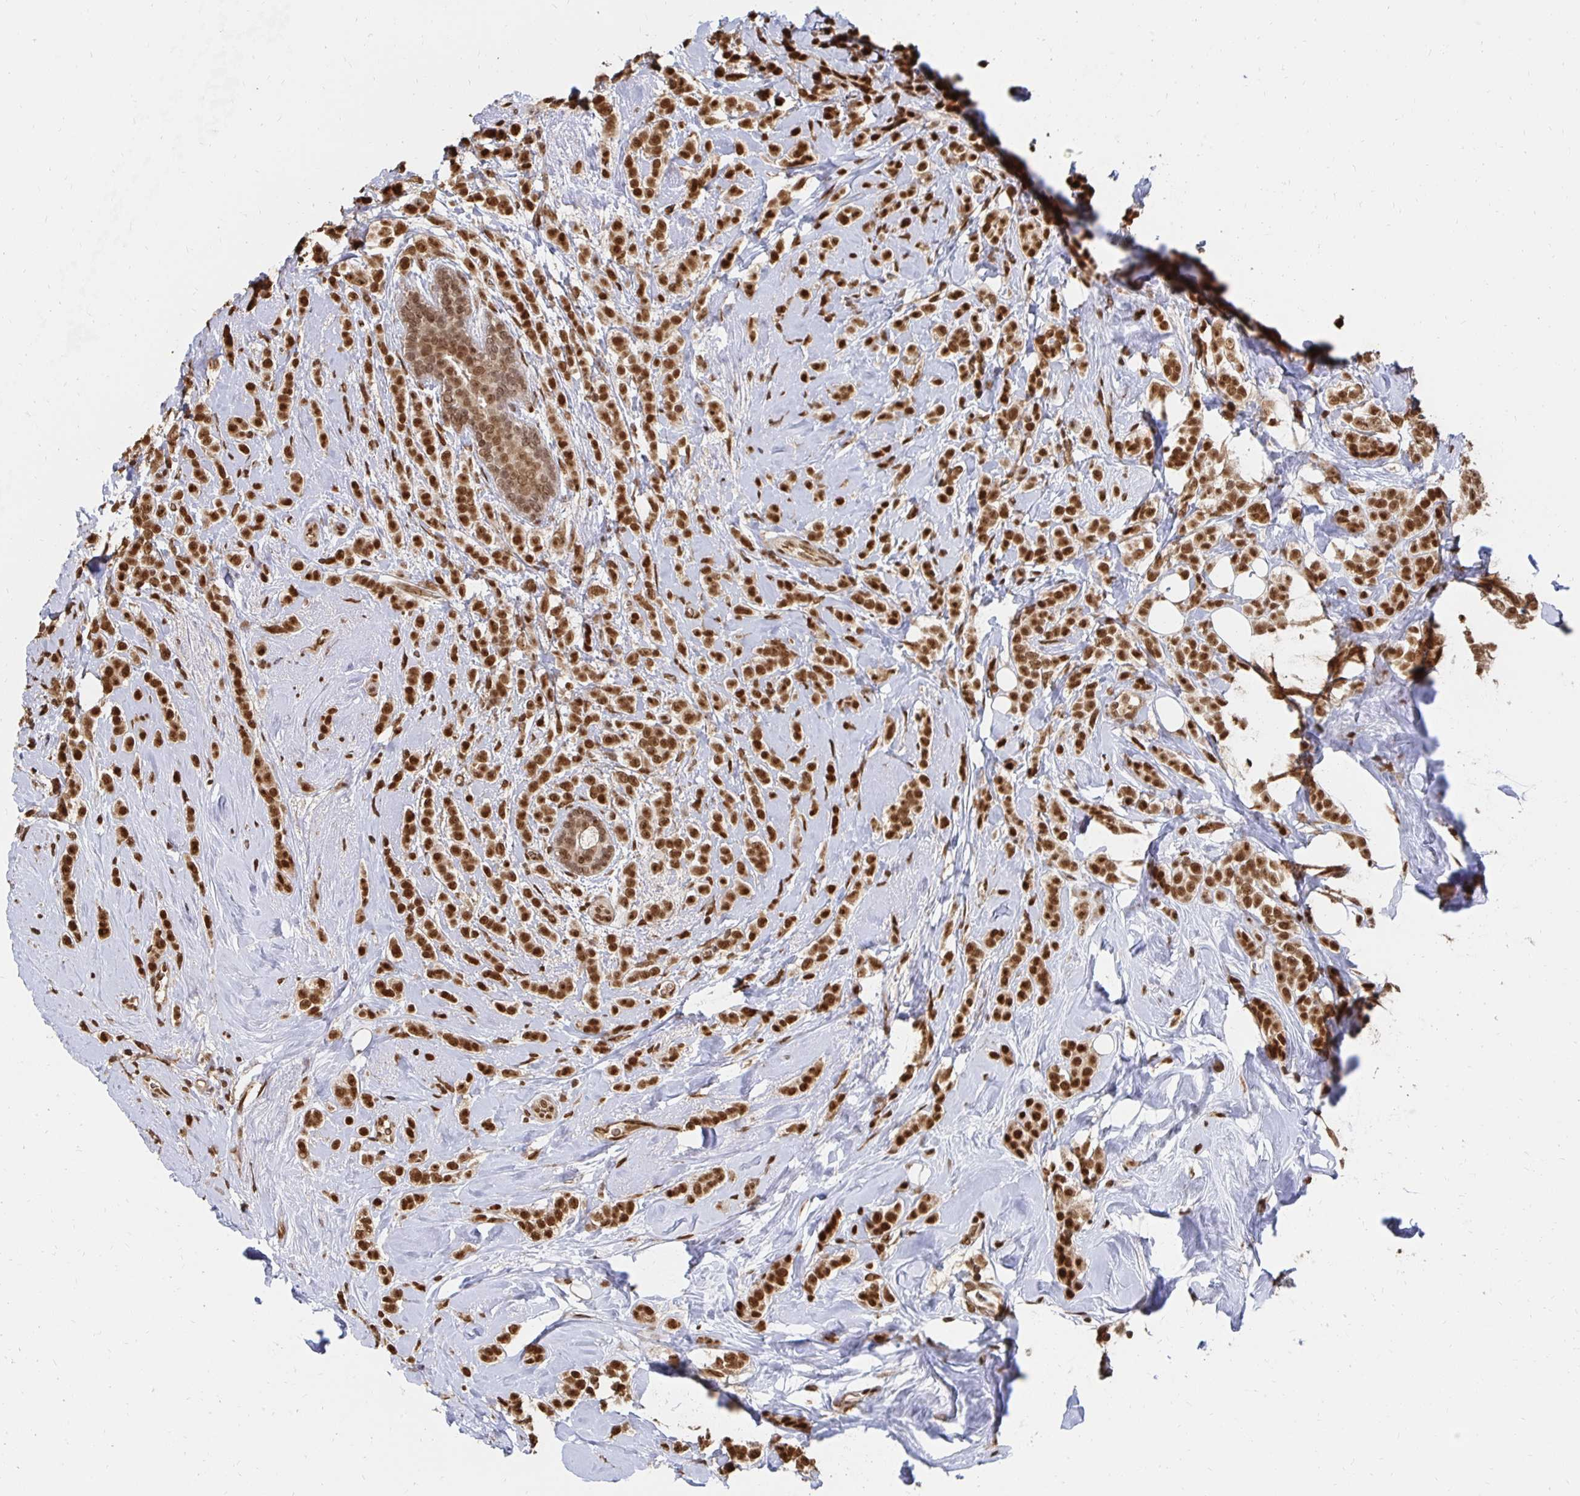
{"staining": {"intensity": "strong", "quantity": ">75%", "location": "nuclear"}, "tissue": "breast cancer", "cell_type": "Tumor cells", "image_type": "cancer", "snomed": [{"axis": "morphology", "description": "Lobular carcinoma"}, {"axis": "topography", "description": "Breast"}], "caption": "Immunohistochemistry (IHC) micrograph of neoplastic tissue: human breast lobular carcinoma stained using immunohistochemistry displays high levels of strong protein expression localized specifically in the nuclear of tumor cells, appearing as a nuclear brown color.", "gene": "GTF3C6", "patient": {"sex": "female", "age": 49}}